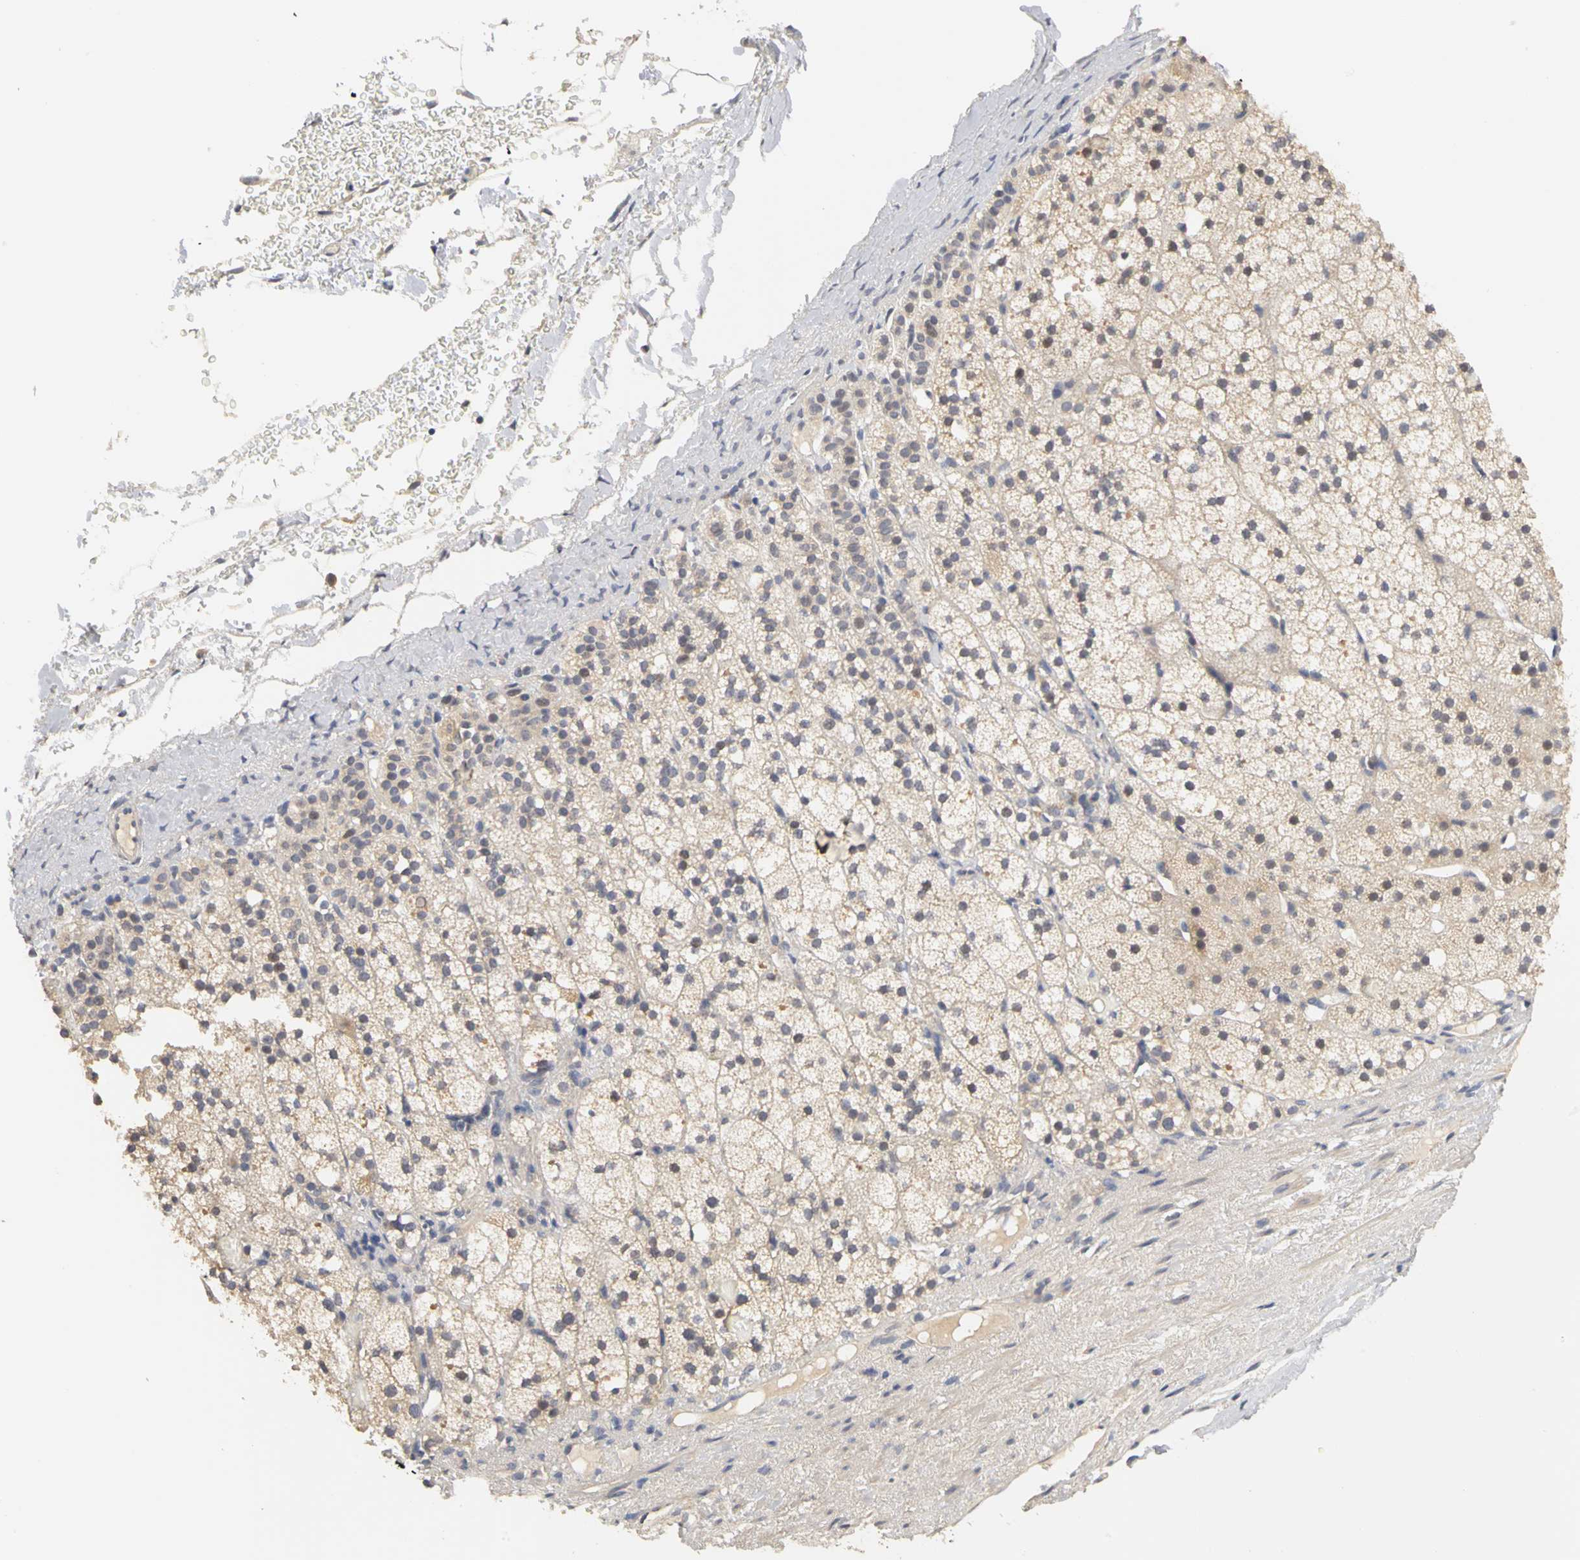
{"staining": {"intensity": "negative", "quantity": "none", "location": "none"}, "tissue": "adrenal gland", "cell_type": "Glandular cells", "image_type": "normal", "snomed": [{"axis": "morphology", "description": "Normal tissue, NOS"}, {"axis": "topography", "description": "Adrenal gland"}], "caption": "Micrograph shows no significant protein positivity in glandular cells of unremarkable adrenal gland.", "gene": "PGR", "patient": {"sex": "male", "age": 35}}